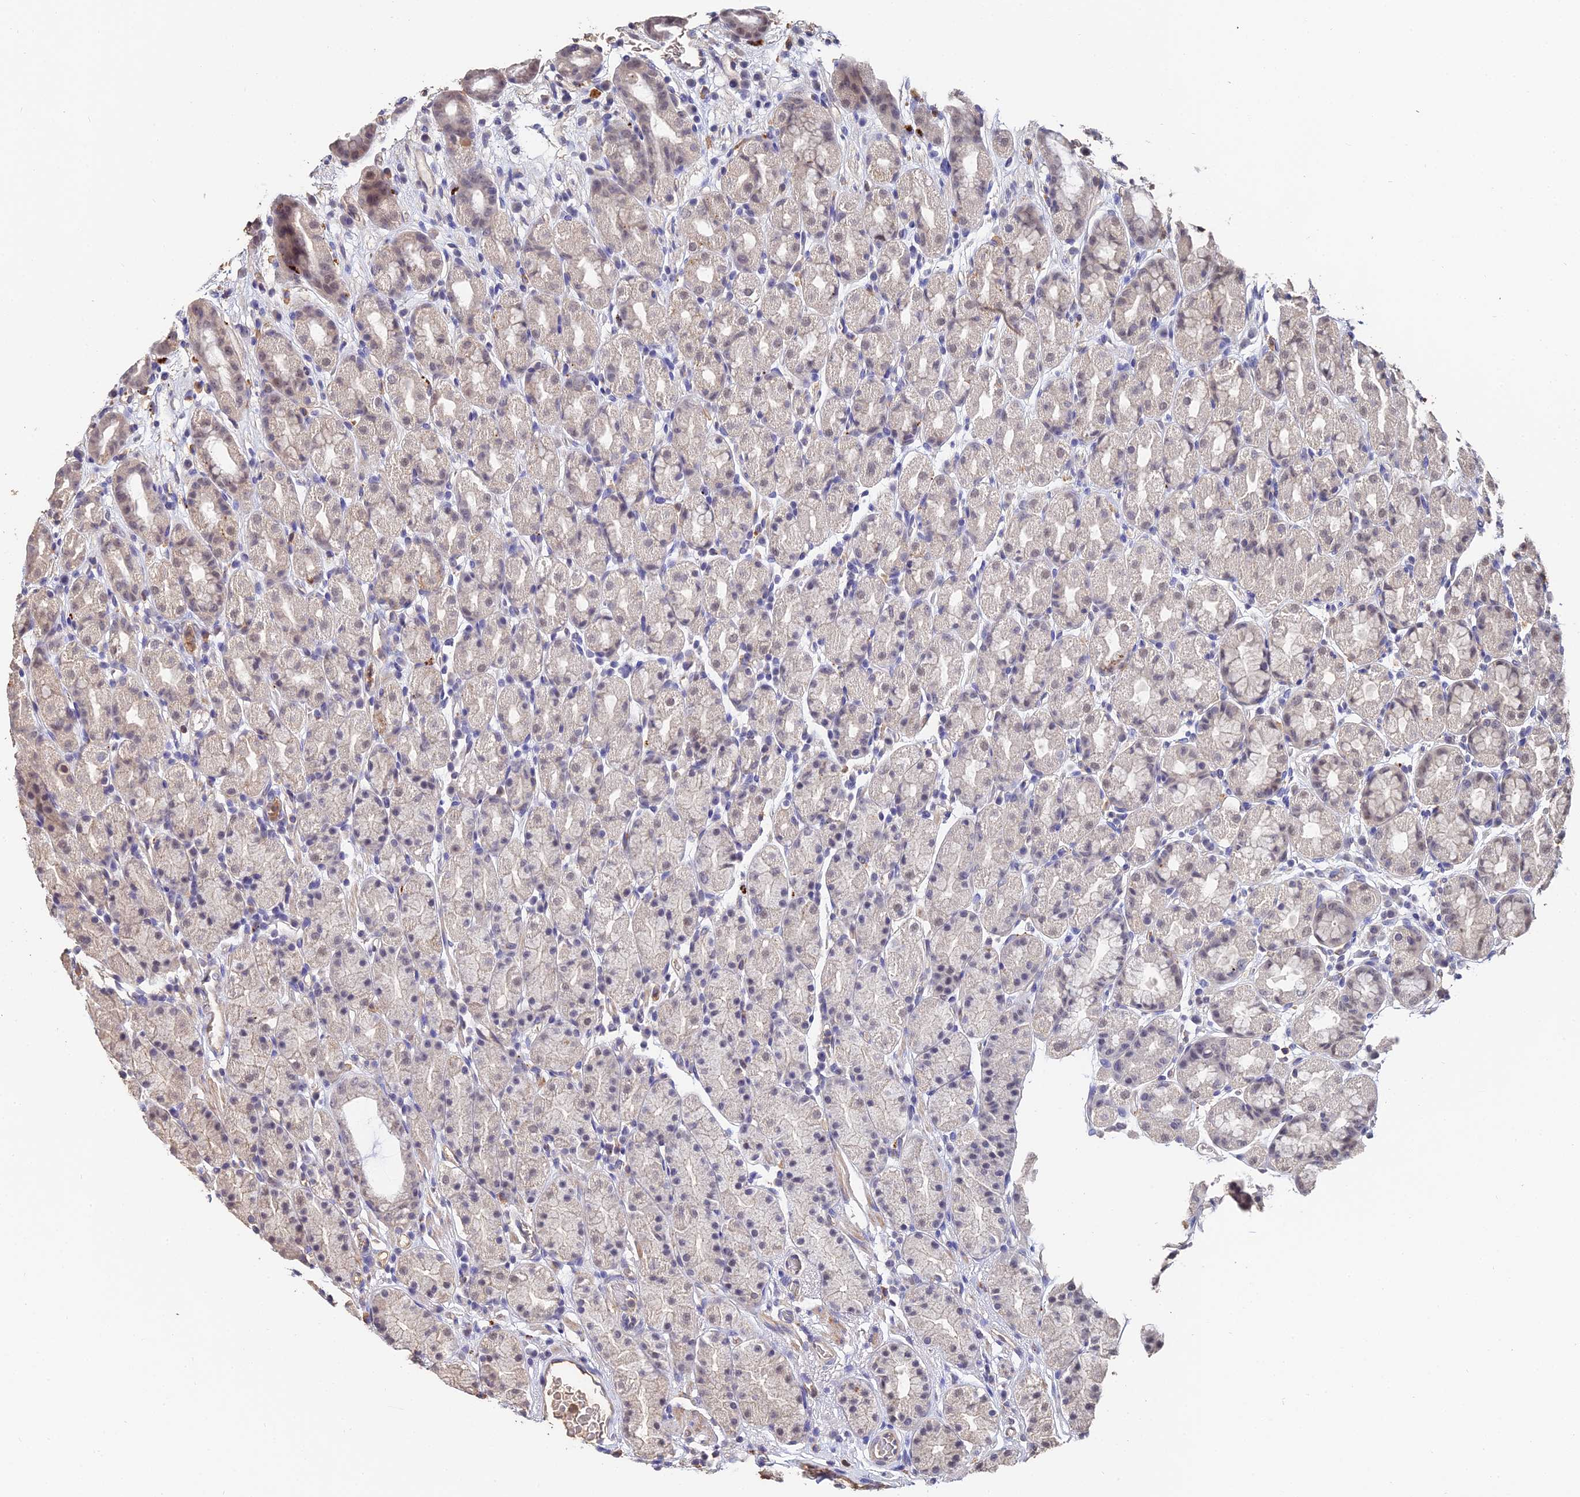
{"staining": {"intensity": "moderate", "quantity": "25%-75%", "location": "cytoplasmic/membranous,nuclear"}, "tissue": "stomach", "cell_type": "Glandular cells", "image_type": "normal", "snomed": [{"axis": "morphology", "description": "Normal tissue, NOS"}, {"axis": "topography", "description": "Stomach, upper"}, {"axis": "topography", "description": "Stomach, lower"}, {"axis": "topography", "description": "Small intestine"}], "caption": "An immunohistochemistry photomicrograph of benign tissue is shown. Protein staining in brown shows moderate cytoplasmic/membranous,nuclear positivity in stomach within glandular cells.", "gene": "LSM5", "patient": {"sex": "male", "age": 68}}